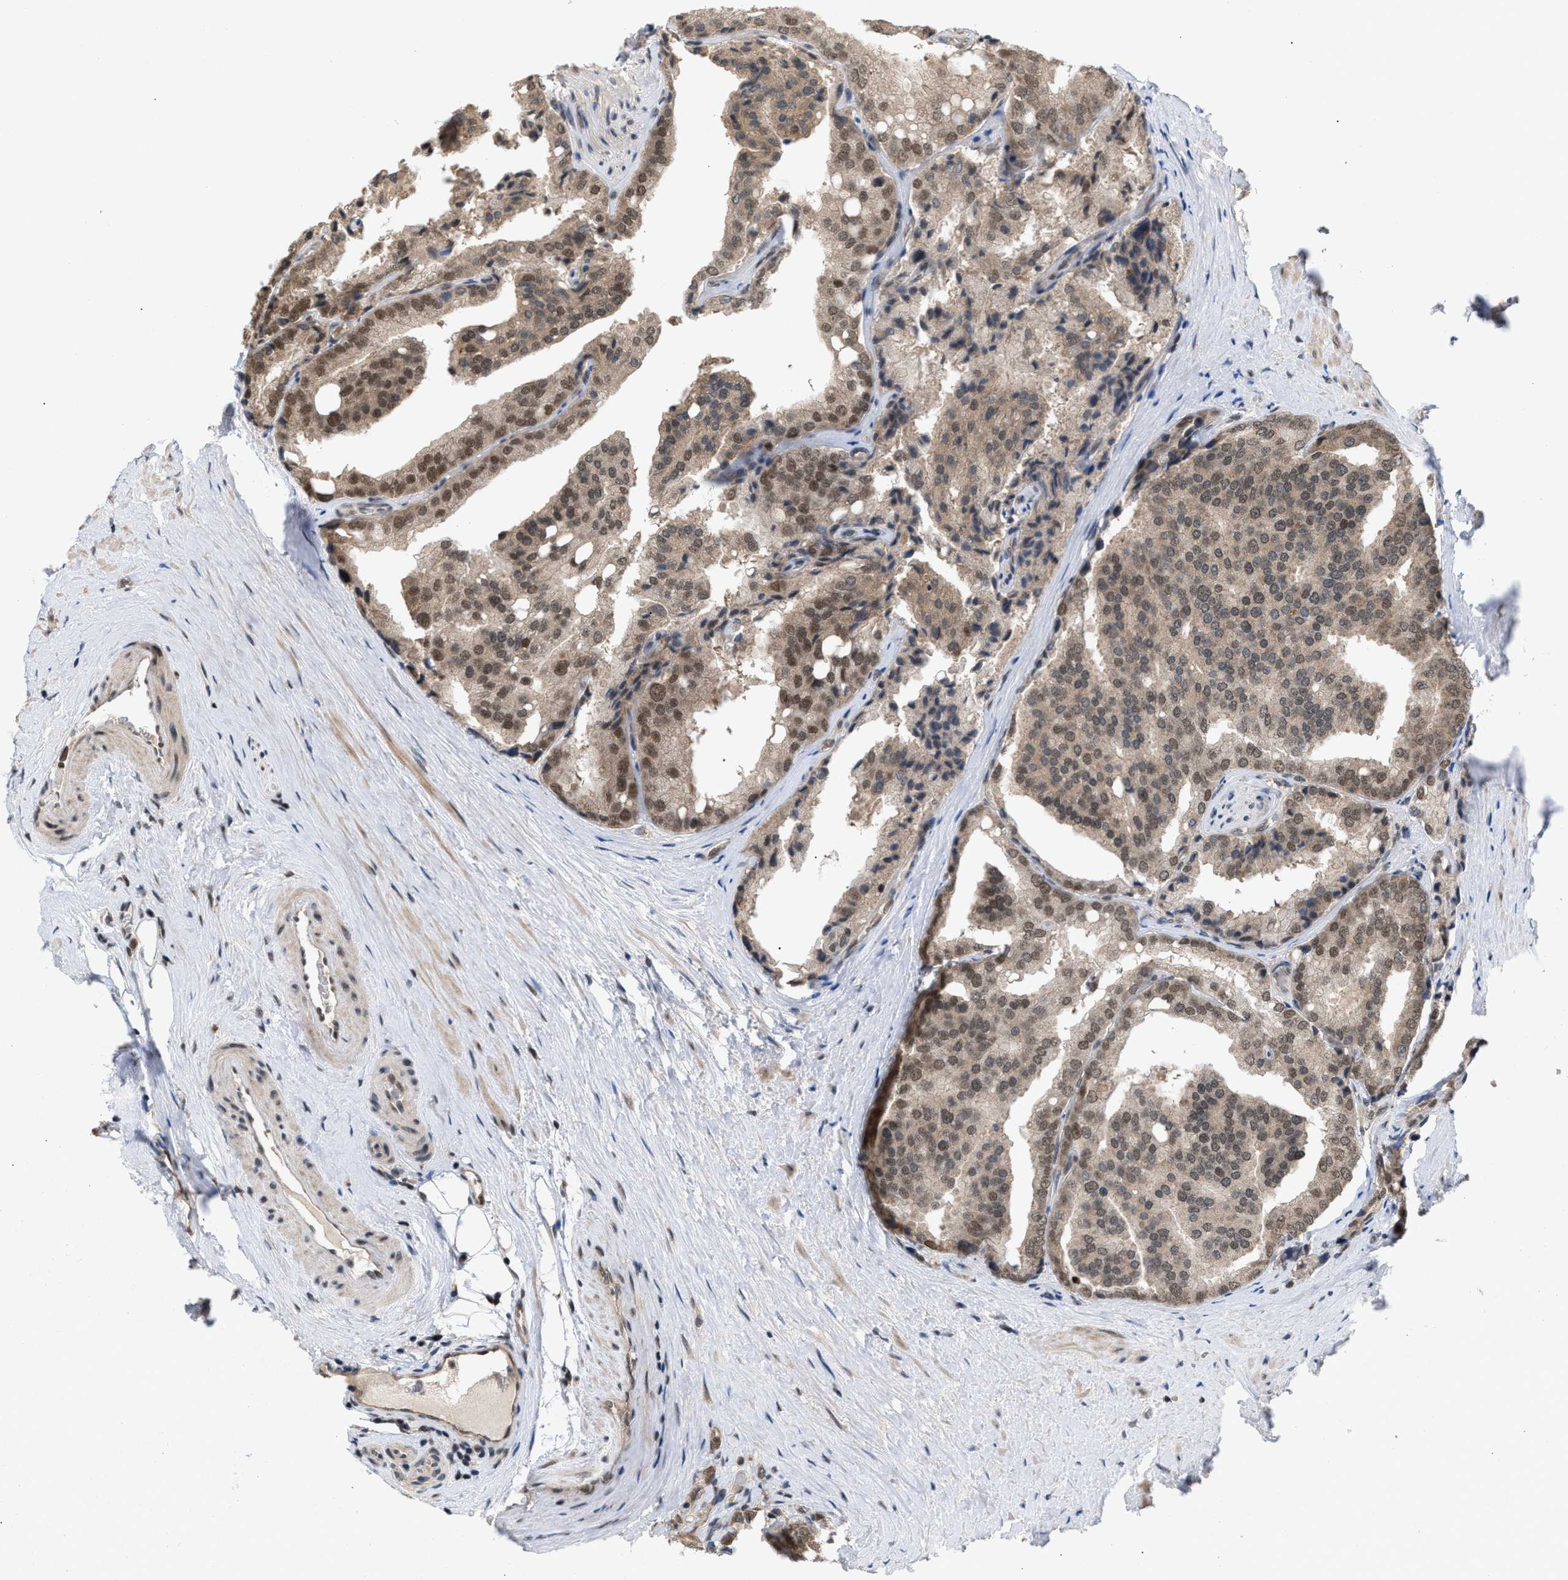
{"staining": {"intensity": "moderate", "quantity": "25%-75%", "location": "cytoplasmic/membranous,nuclear"}, "tissue": "prostate cancer", "cell_type": "Tumor cells", "image_type": "cancer", "snomed": [{"axis": "morphology", "description": "Adenocarcinoma, High grade"}, {"axis": "topography", "description": "Prostate"}], "caption": "High-grade adenocarcinoma (prostate) stained with a protein marker shows moderate staining in tumor cells.", "gene": "C9orf78", "patient": {"sex": "male", "age": 50}}